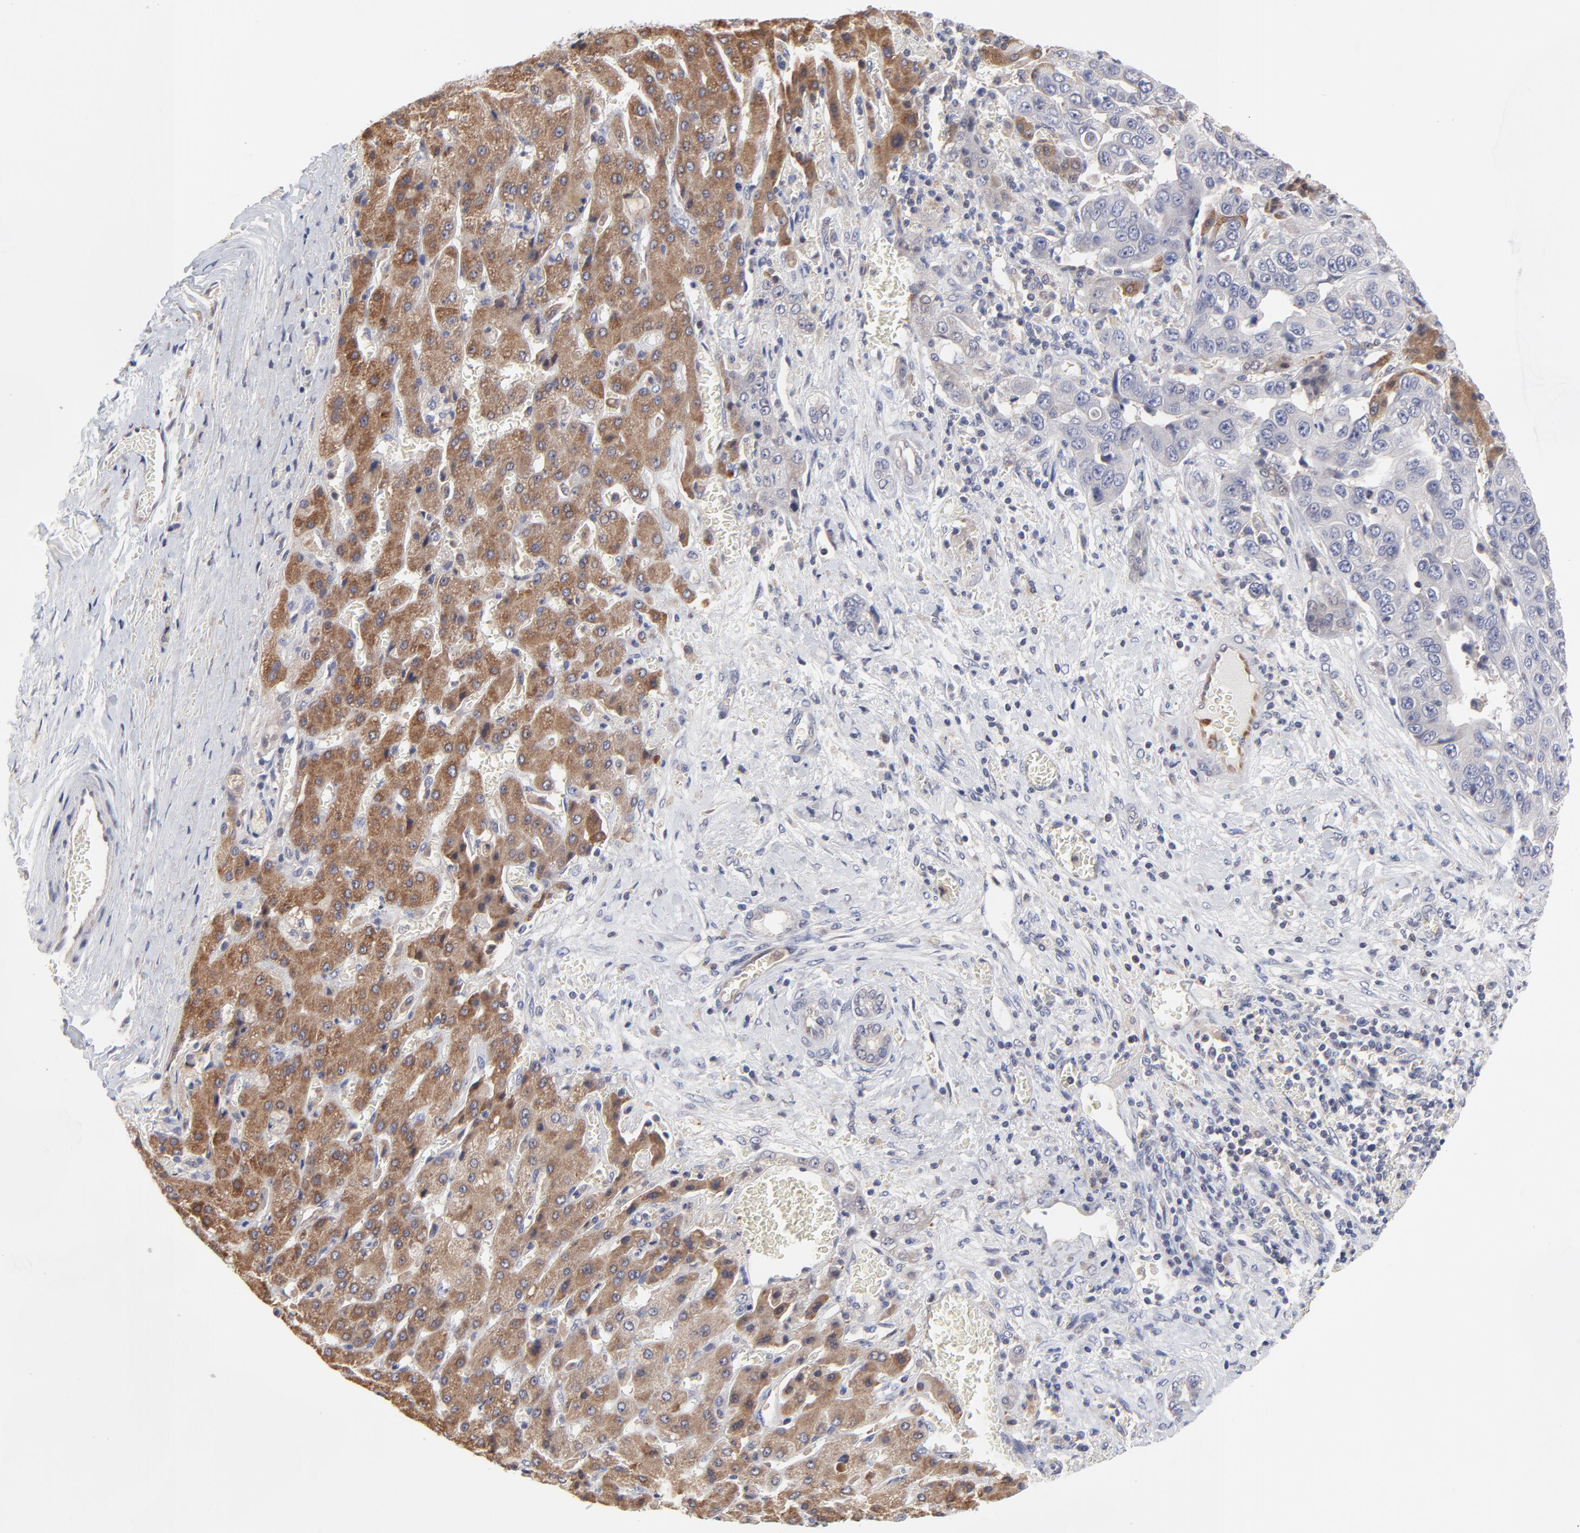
{"staining": {"intensity": "negative", "quantity": "none", "location": "none"}, "tissue": "liver cancer", "cell_type": "Tumor cells", "image_type": "cancer", "snomed": [{"axis": "morphology", "description": "Cholangiocarcinoma"}, {"axis": "topography", "description": "Liver"}], "caption": "IHC histopathology image of liver cancer stained for a protein (brown), which shows no staining in tumor cells.", "gene": "ZNF157", "patient": {"sex": "female", "age": 52}}